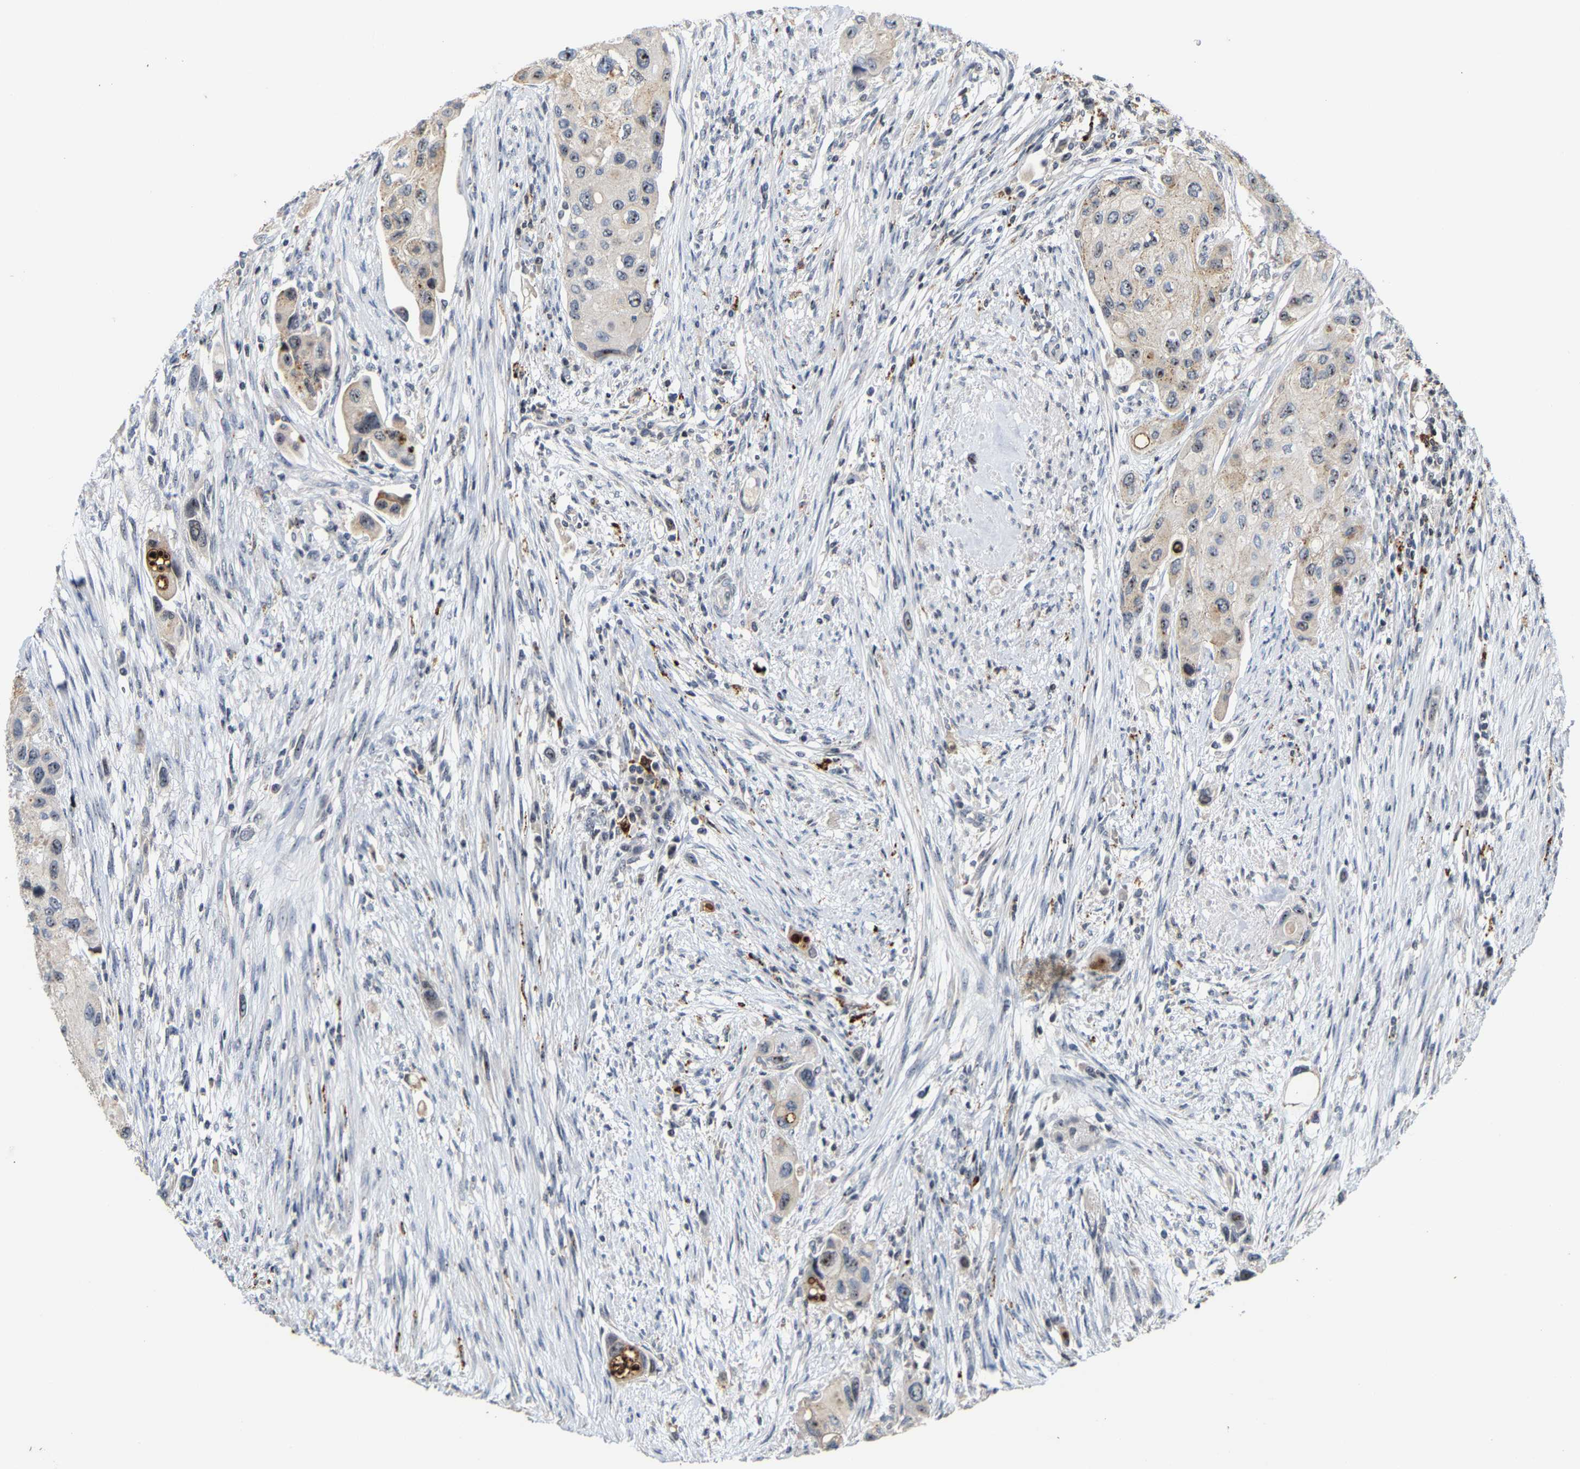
{"staining": {"intensity": "weak", "quantity": "25%-75%", "location": "cytoplasmic/membranous,nuclear"}, "tissue": "urothelial cancer", "cell_type": "Tumor cells", "image_type": "cancer", "snomed": [{"axis": "morphology", "description": "Urothelial carcinoma, High grade"}, {"axis": "topography", "description": "Urinary bladder"}], "caption": "Immunohistochemistry (IHC) of high-grade urothelial carcinoma exhibits low levels of weak cytoplasmic/membranous and nuclear expression in about 25%-75% of tumor cells.", "gene": "NOP58", "patient": {"sex": "female", "age": 56}}